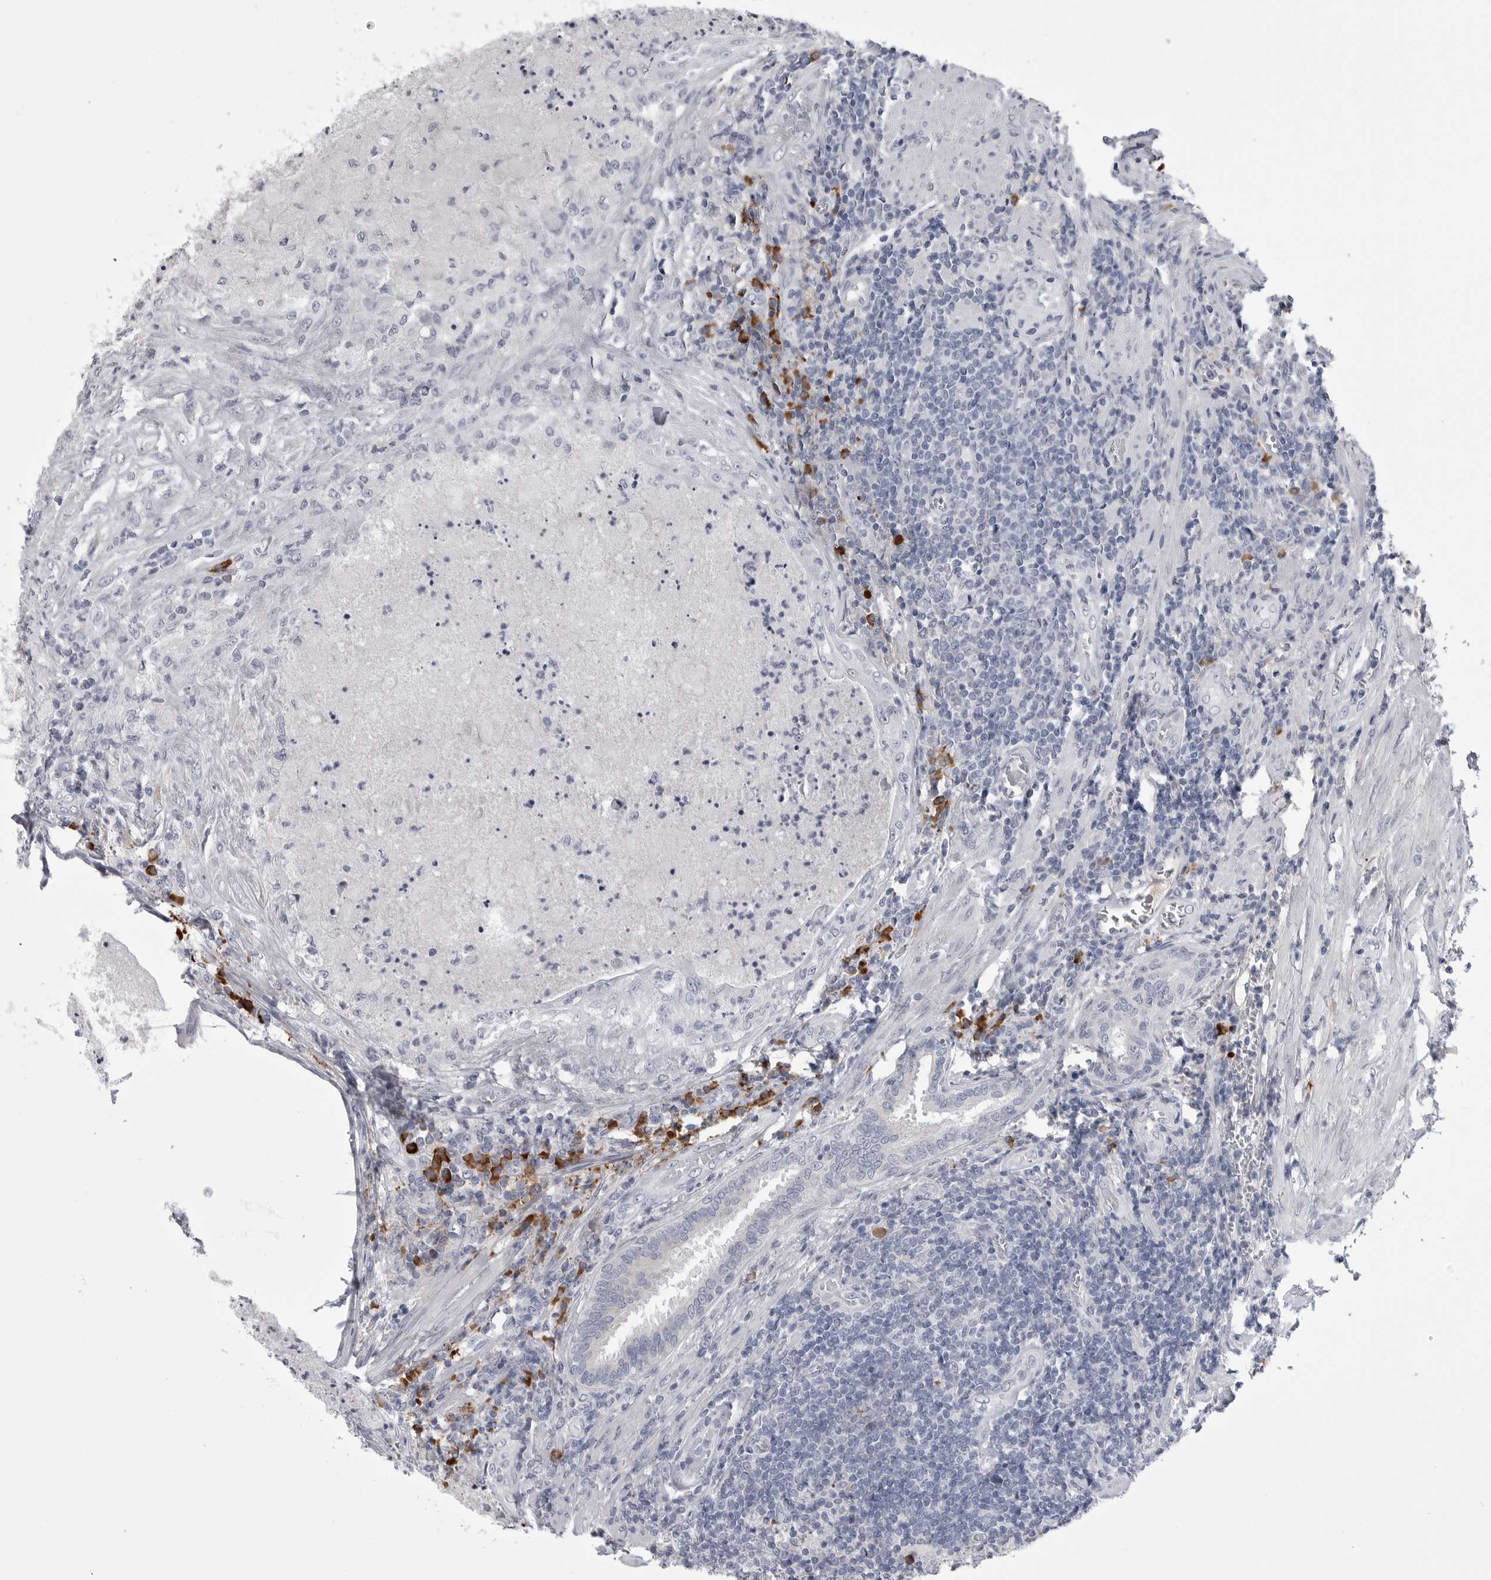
{"staining": {"intensity": "negative", "quantity": "none", "location": "none"}, "tissue": "prostate", "cell_type": "Glandular cells", "image_type": "normal", "snomed": [{"axis": "morphology", "description": "Normal tissue, NOS"}, {"axis": "topography", "description": "Prostate"}], "caption": "Image shows no protein staining in glandular cells of benign prostate.", "gene": "FKBP2", "patient": {"sex": "male", "age": 76}}